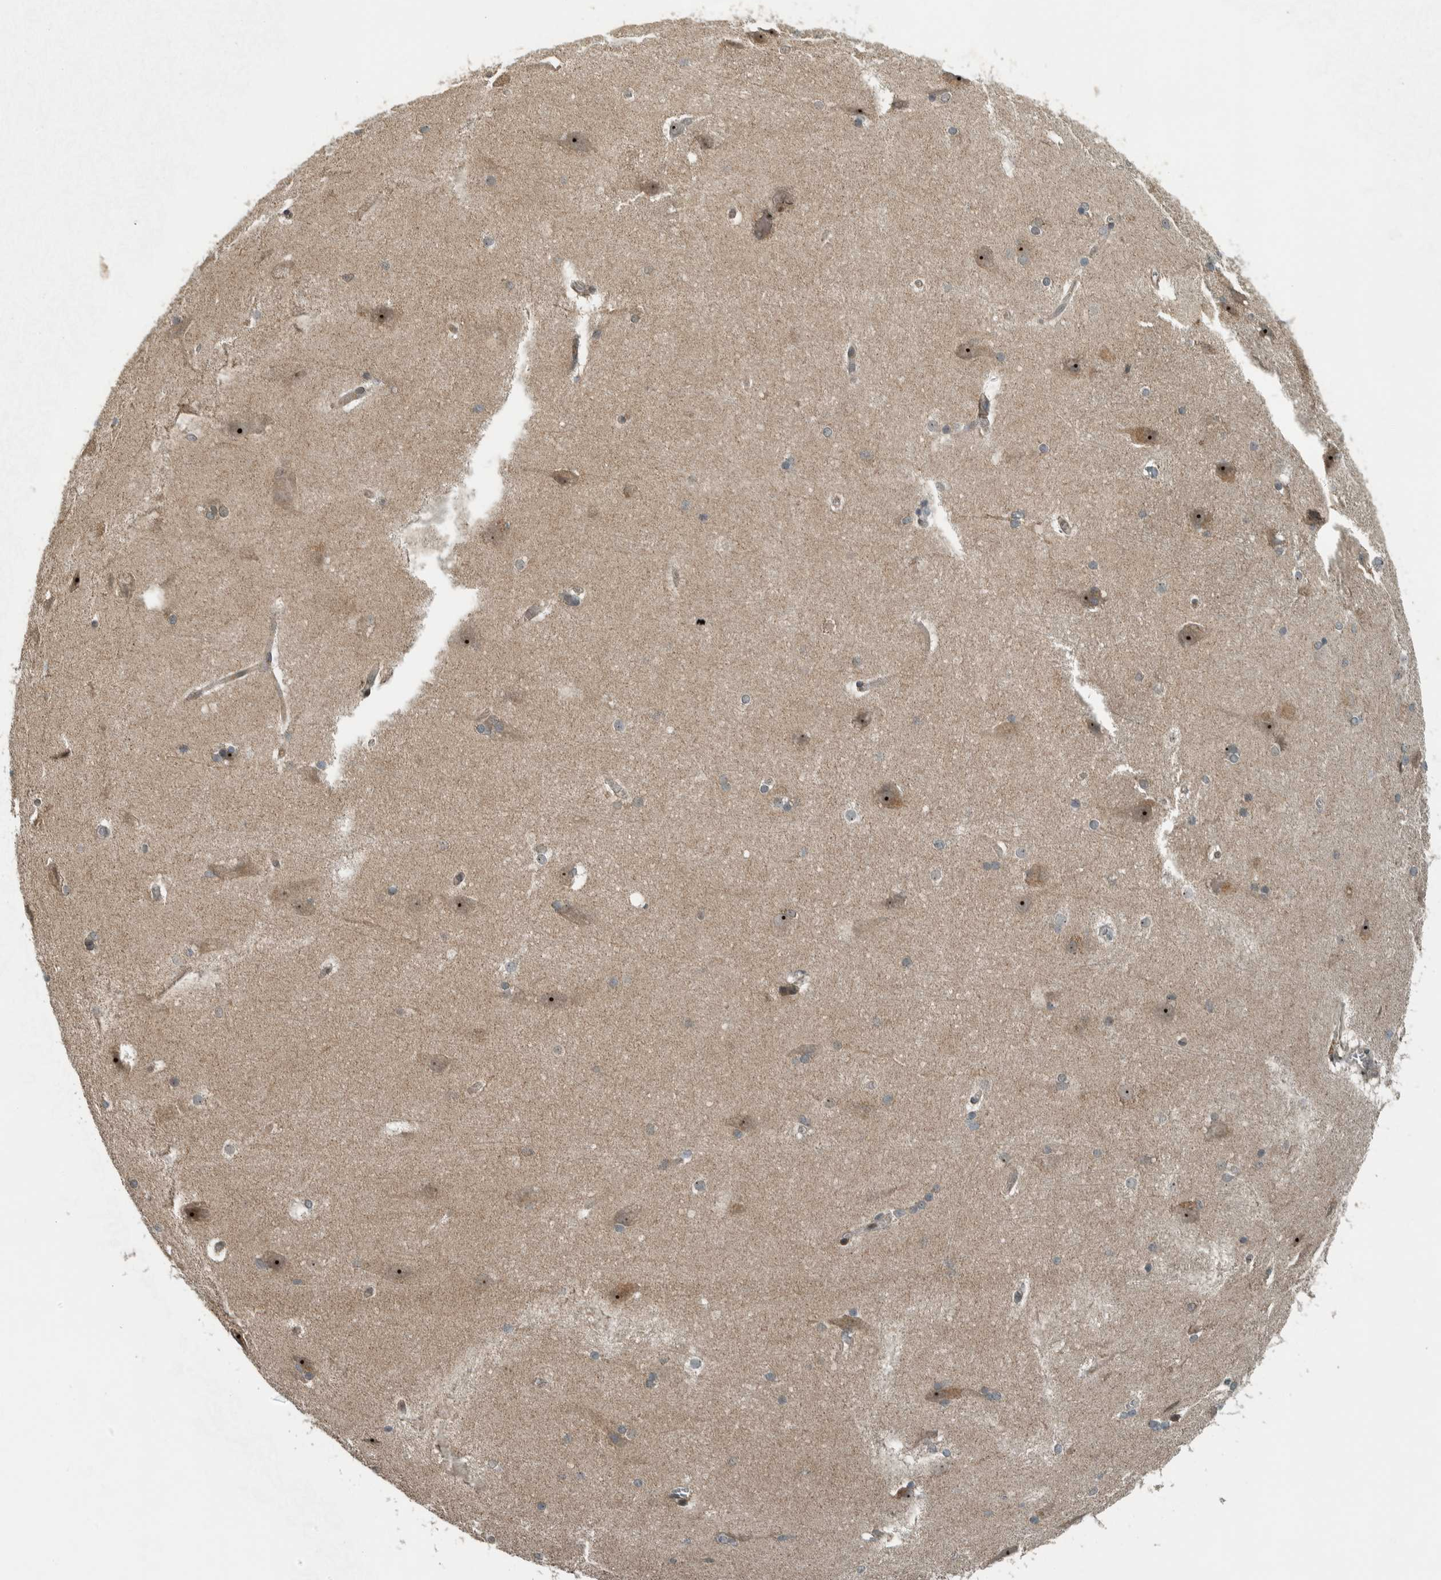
{"staining": {"intensity": "weak", "quantity": "25%-75%", "location": "cytoplasmic/membranous"}, "tissue": "cerebral cortex", "cell_type": "Endothelial cells", "image_type": "normal", "snomed": [{"axis": "morphology", "description": "Normal tissue, NOS"}, {"axis": "topography", "description": "Cerebral cortex"}, {"axis": "topography", "description": "Hippocampus"}], "caption": "Immunohistochemical staining of unremarkable cerebral cortex reveals 25%-75% levels of weak cytoplasmic/membranous protein expression in approximately 25%-75% of endothelial cells.", "gene": "XPO5", "patient": {"sex": "female", "age": 19}}